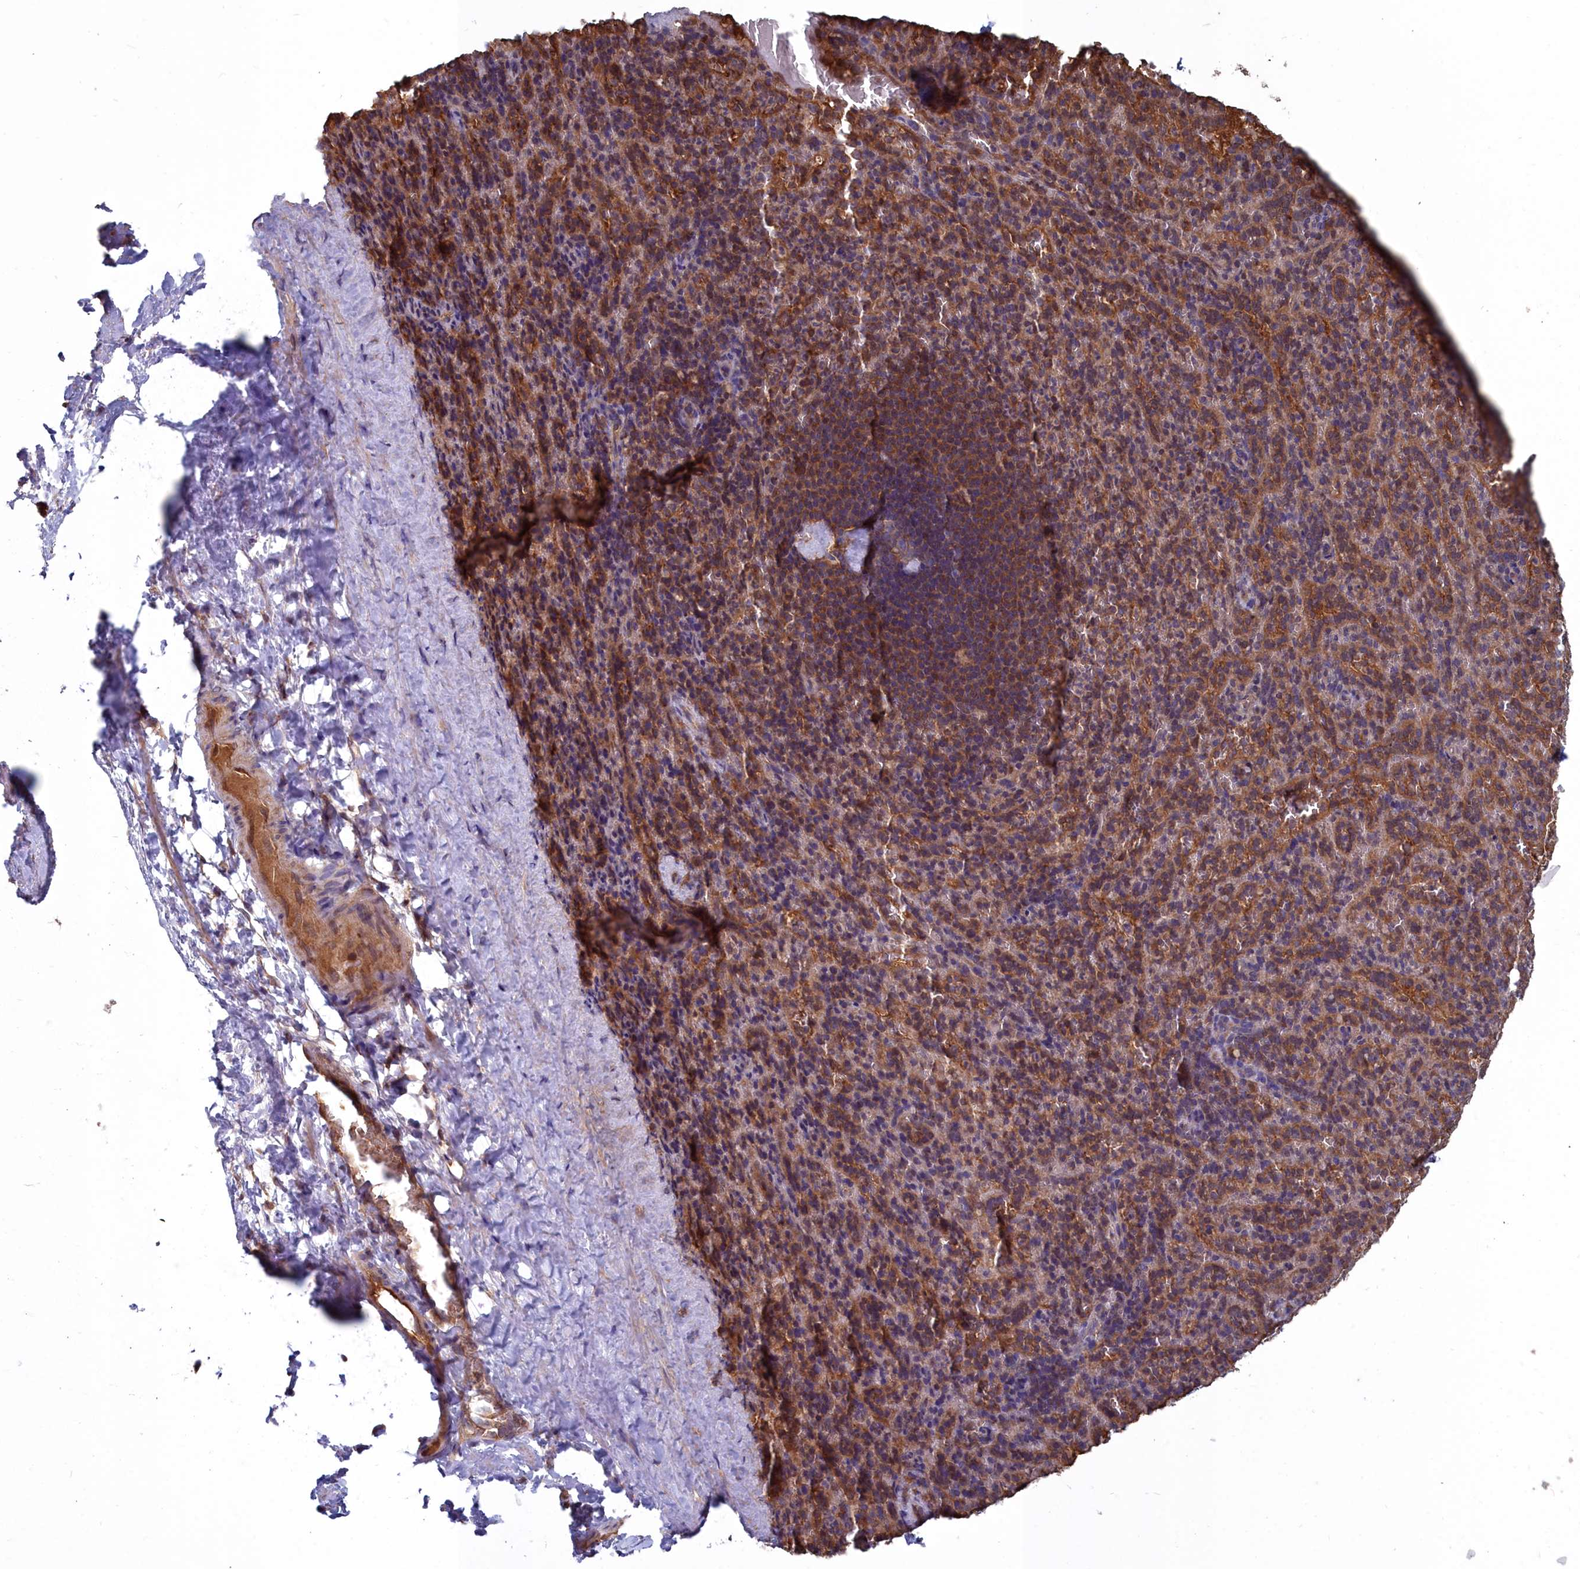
{"staining": {"intensity": "moderate", "quantity": "25%-75%", "location": "cytoplasmic/membranous"}, "tissue": "spleen", "cell_type": "Cells in red pulp", "image_type": "normal", "snomed": [{"axis": "morphology", "description": "Normal tissue, NOS"}, {"axis": "topography", "description": "Spleen"}], "caption": "IHC micrograph of benign spleen: human spleen stained using immunohistochemistry (IHC) exhibits medium levels of moderate protein expression localized specifically in the cytoplasmic/membranous of cells in red pulp, appearing as a cytoplasmic/membranous brown color.", "gene": "GFRA2", "patient": {"sex": "female", "age": 21}}